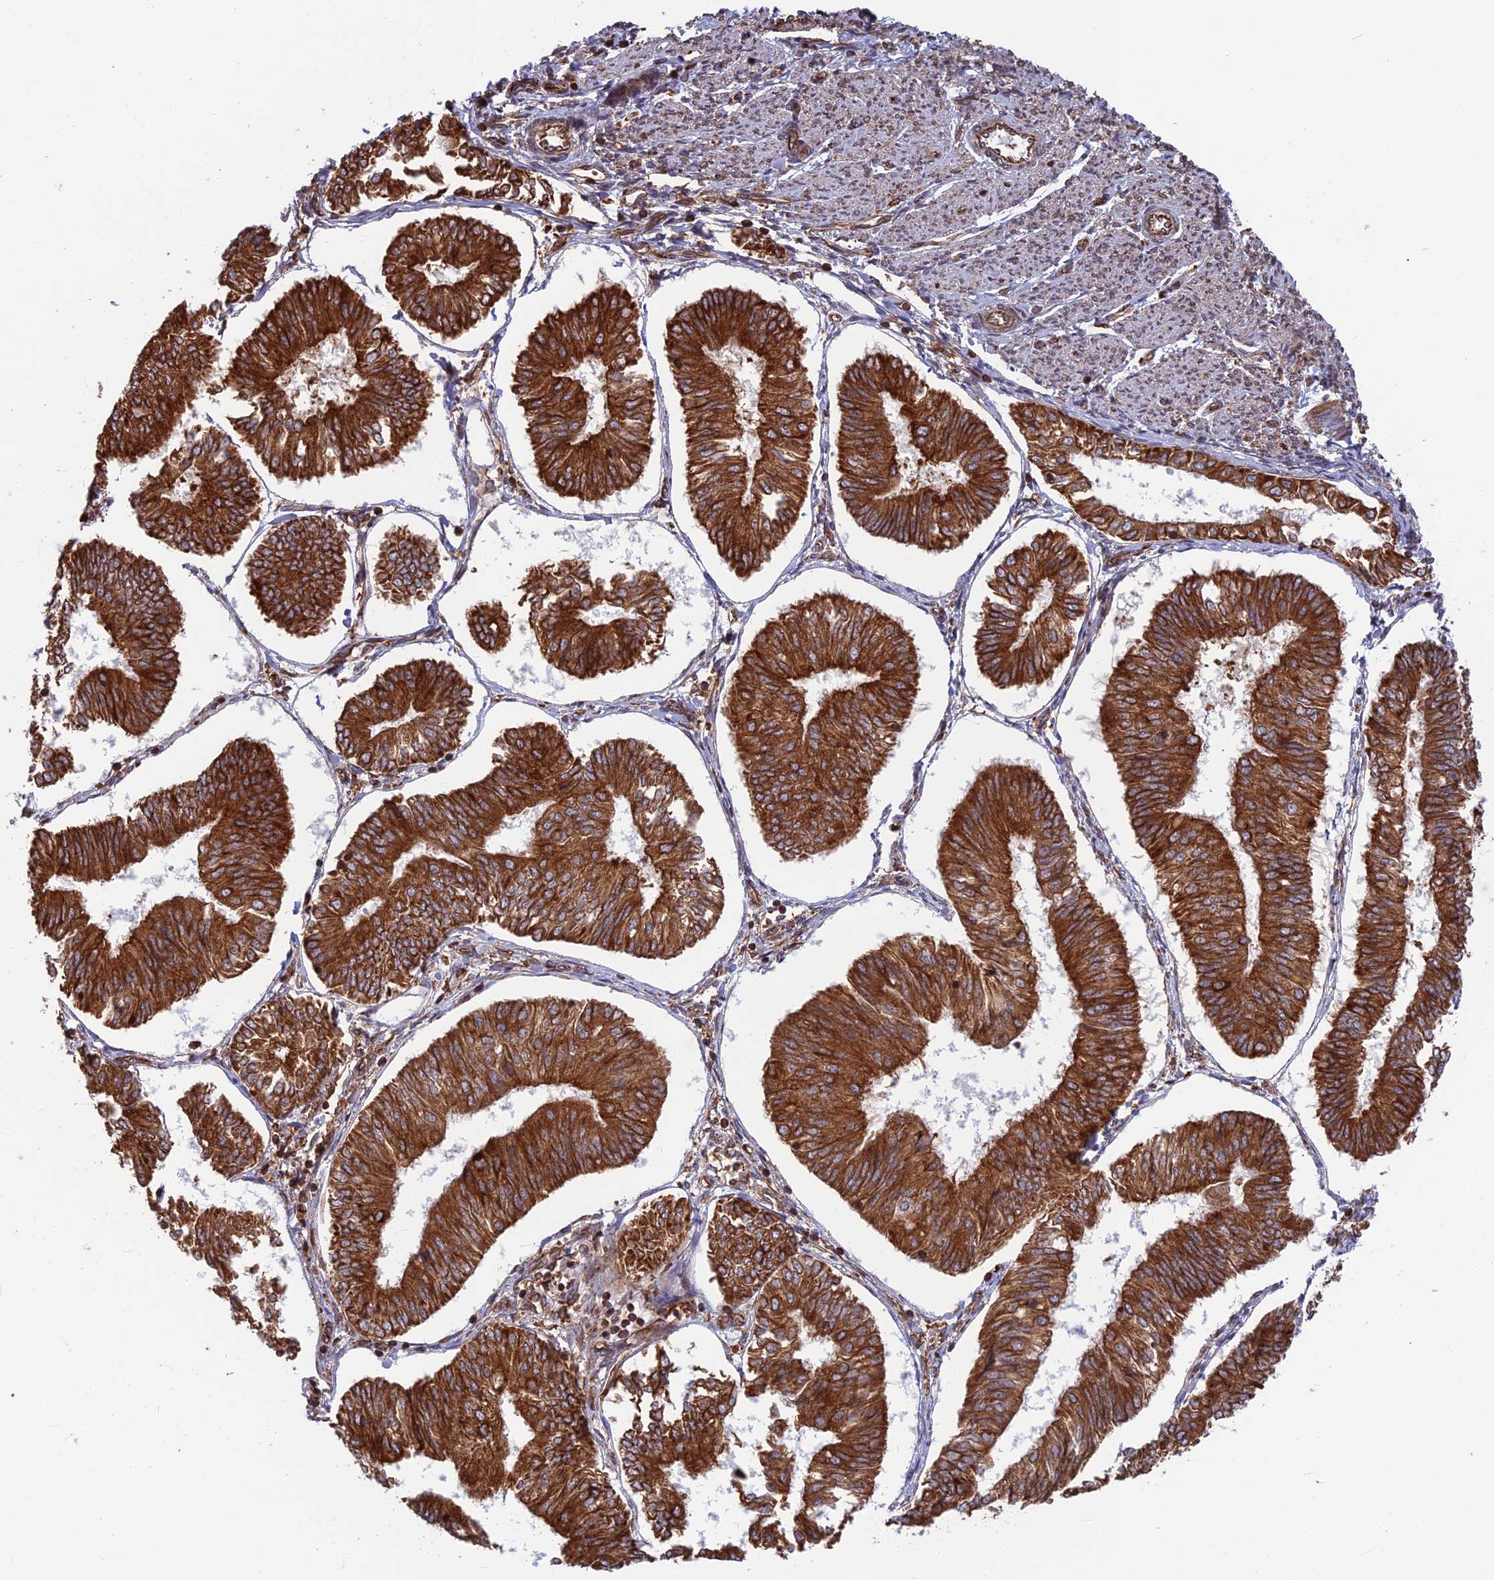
{"staining": {"intensity": "strong", "quantity": ">75%", "location": "cytoplasmic/membranous"}, "tissue": "endometrial cancer", "cell_type": "Tumor cells", "image_type": "cancer", "snomed": [{"axis": "morphology", "description": "Adenocarcinoma, NOS"}, {"axis": "topography", "description": "Endometrium"}], "caption": "Immunohistochemical staining of human adenocarcinoma (endometrial) reveals strong cytoplasmic/membranous protein expression in about >75% of tumor cells.", "gene": "WDR1", "patient": {"sex": "female", "age": 58}}